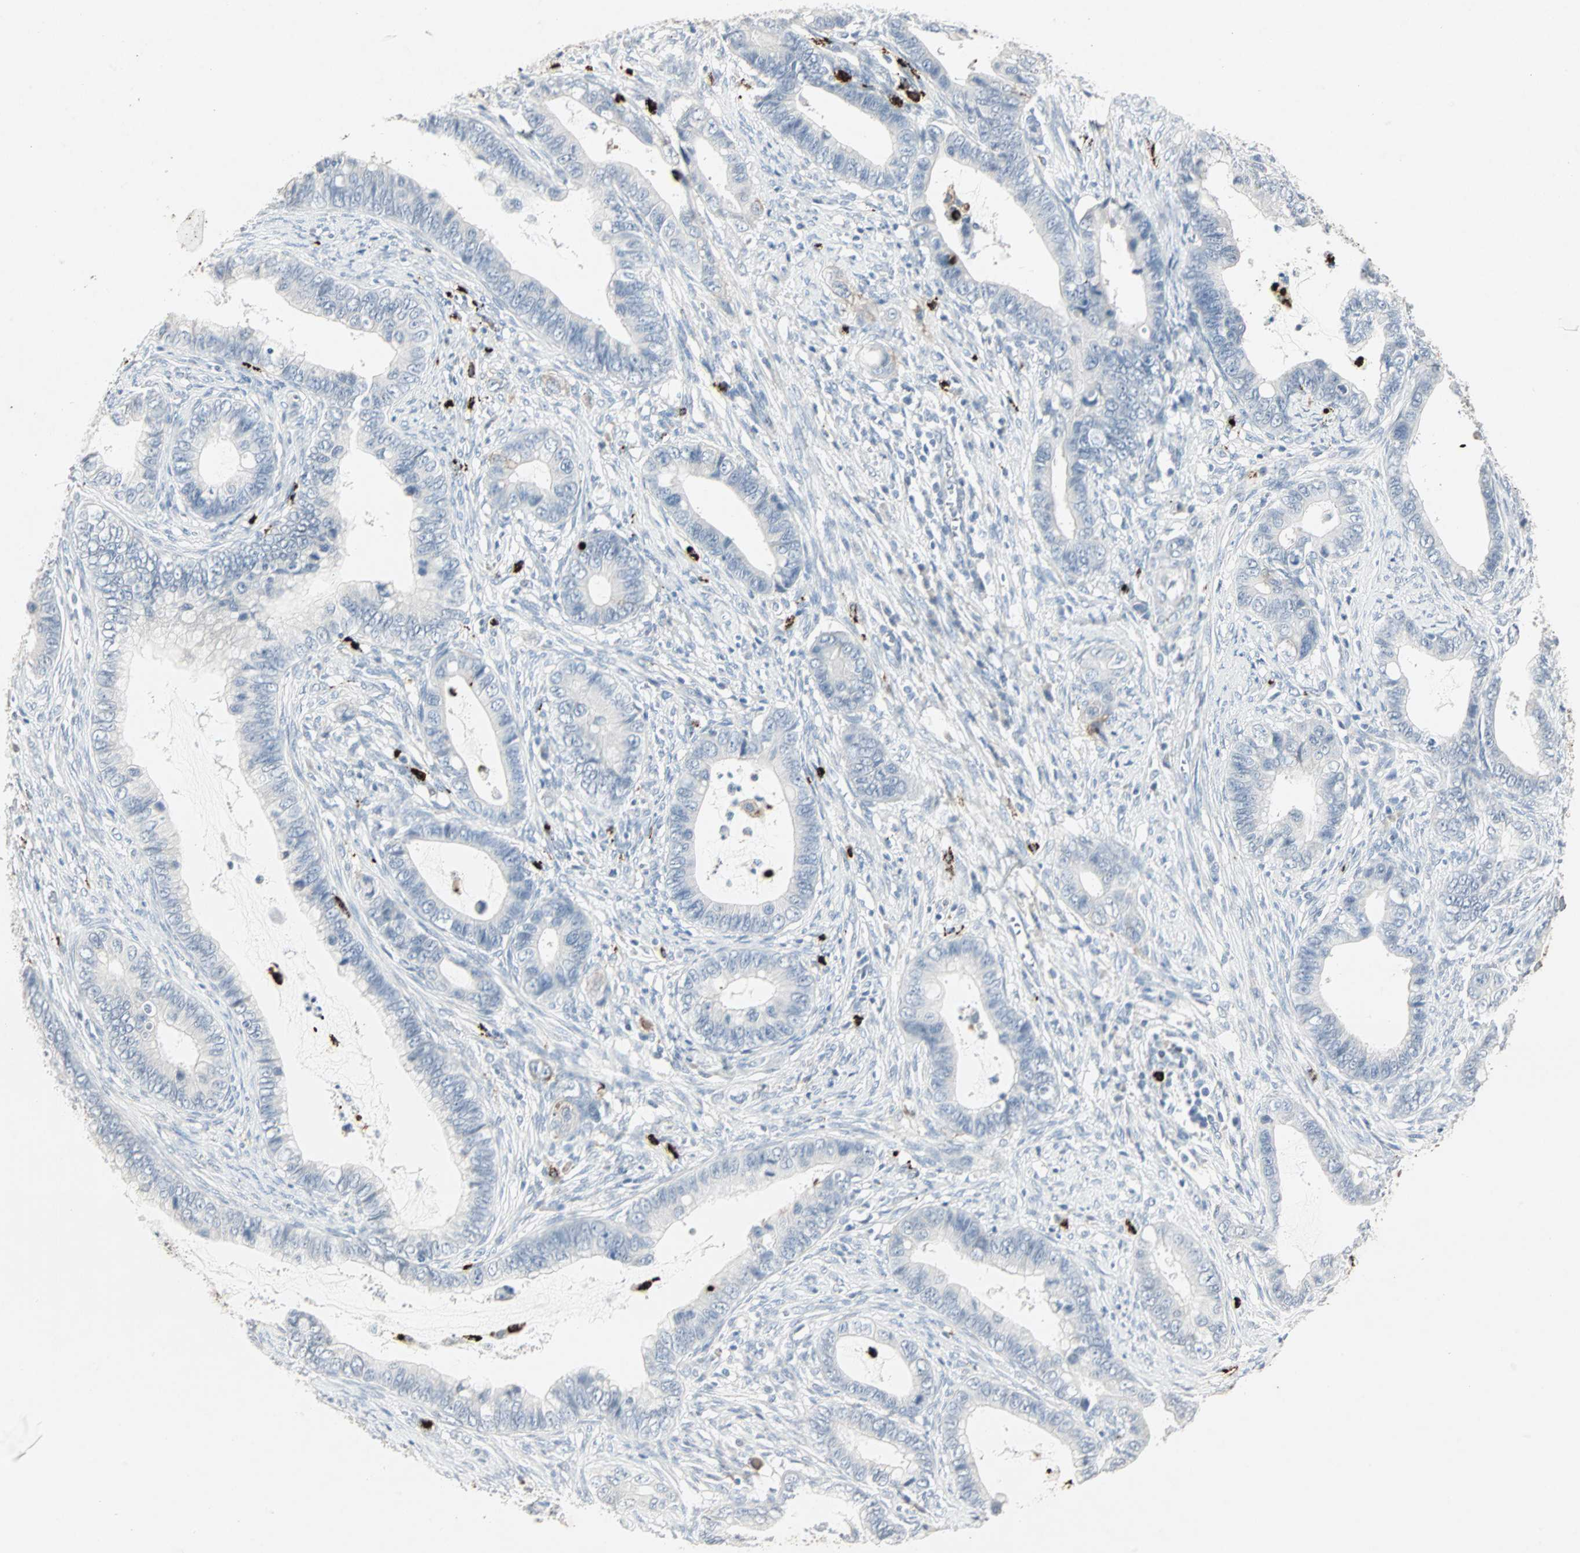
{"staining": {"intensity": "negative", "quantity": "none", "location": "none"}, "tissue": "cervical cancer", "cell_type": "Tumor cells", "image_type": "cancer", "snomed": [{"axis": "morphology", "description": "Adenocarcinoma, NOS"}, {"axis": "topography", "description": "Cervix"}], "caption": "The micrograph shows no staining of tumor cells in cervical adenocarcinoma.", "gene": "CEACAM6", "patient": {"sex": "female", "age": 44}}